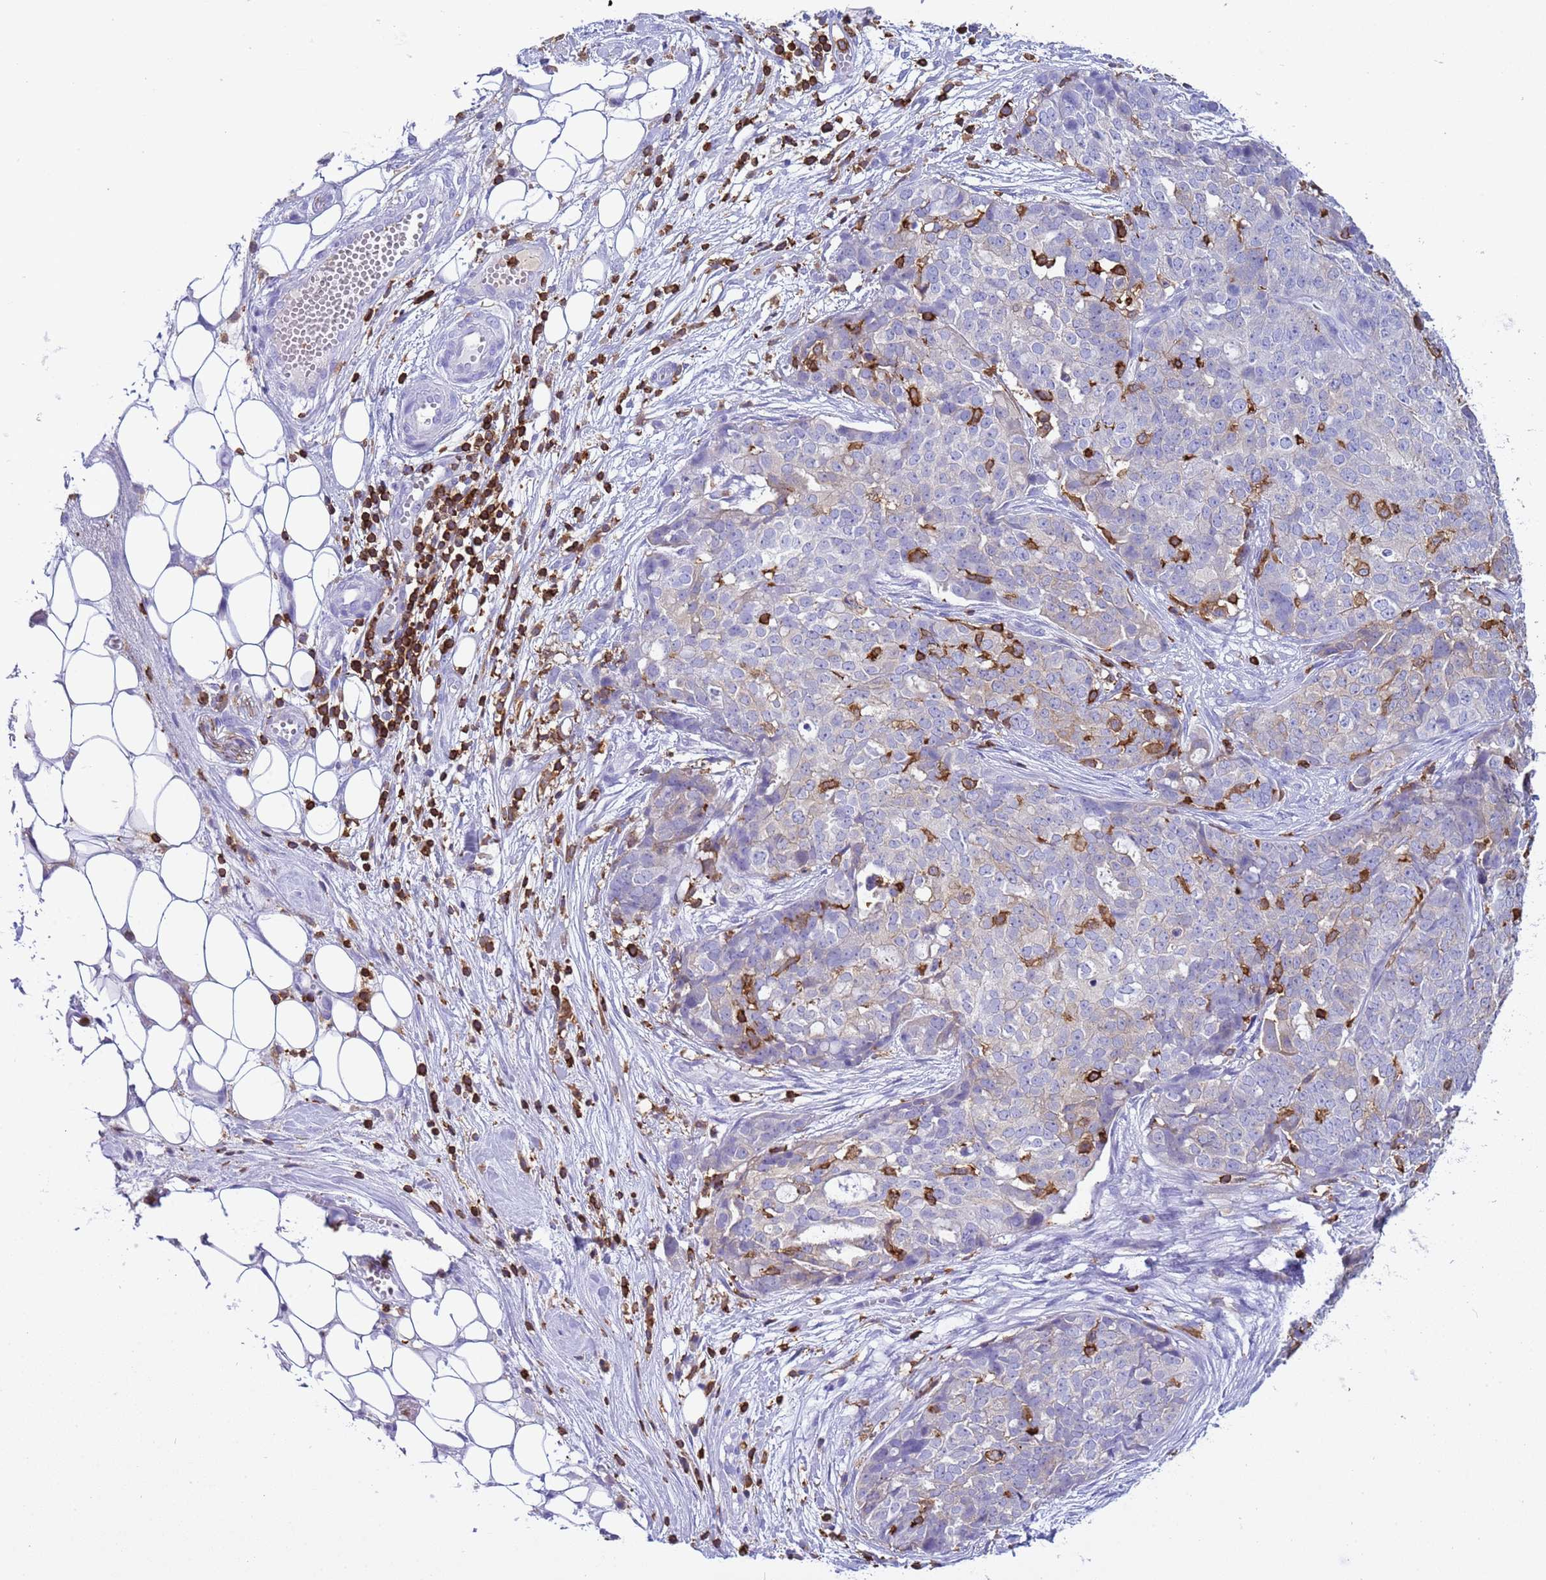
{"staining": {"intensity": "negative", "quantity": "none", "location": "none"}, "tissue": "ovarian cancer", "cell_type": "Tumor cells", "image_type": "cancer", "snomed": [{"axis": "morphology", "description": "Cystadenocarcinoma, serous, NOS"}, {"axis": "topography", "description": "Soft tissue"}, {"axis": "topography", "description": "Ovary"}], "caption": "Immunohistochemistry of human serous cystadenocarcinoma (ovarian) displays no positivity in tumor cells. (DAB (3,3'-diaminobenzidine) IHC, high magnification).", "gene": "IRF5", "patient": {"sex": "female", "age": 57}}